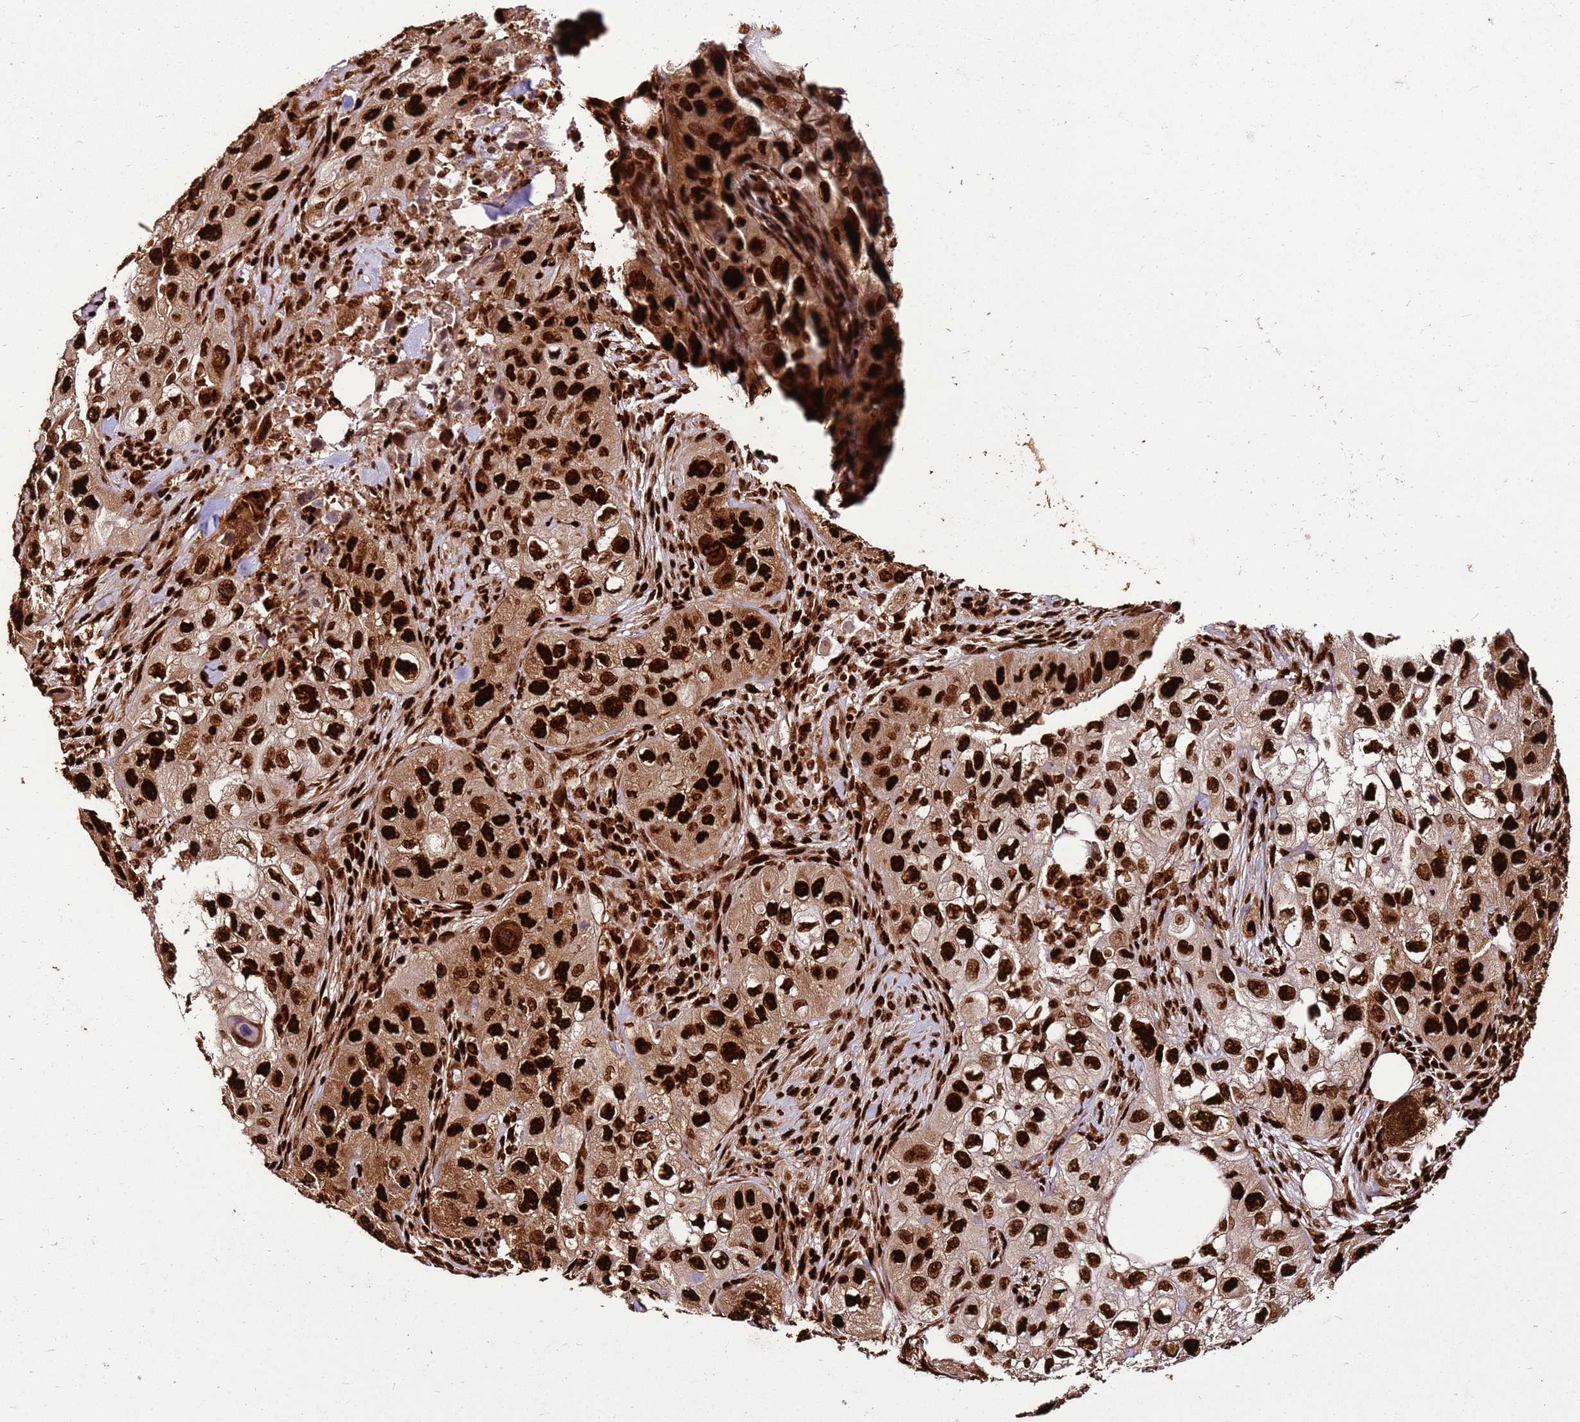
{"staining": {"intensity": "strong", "quantity": ">75%", "location": "cytoplasmic/membranous,nuclear"}, "tissue": "skin cancer", "cell_type": "Tumor cells", "image_type": "cancer", "snomed": [{"axis": "morphology", "description": "Squamous cell carcinoma, NOS"}, {"axis": "topography", "description": "Skin"}, {"axis": "topography", "description": "Subcutis"}], "caption": "Immunohistochemical staining of human skin cancer (squamous cell carcinoma) displays strong cytoplasmic/membranous and nuclear protein staining in about >75% of tumor cells. The protein is stained brown, and the nuclei are stained in blue (DAB (3,3'-diaminobenzidine) IHC with brightfield microscopy, high magnification).", "gene": "HNRNPAB", "patient": {"sex": "male", "age": 73}}